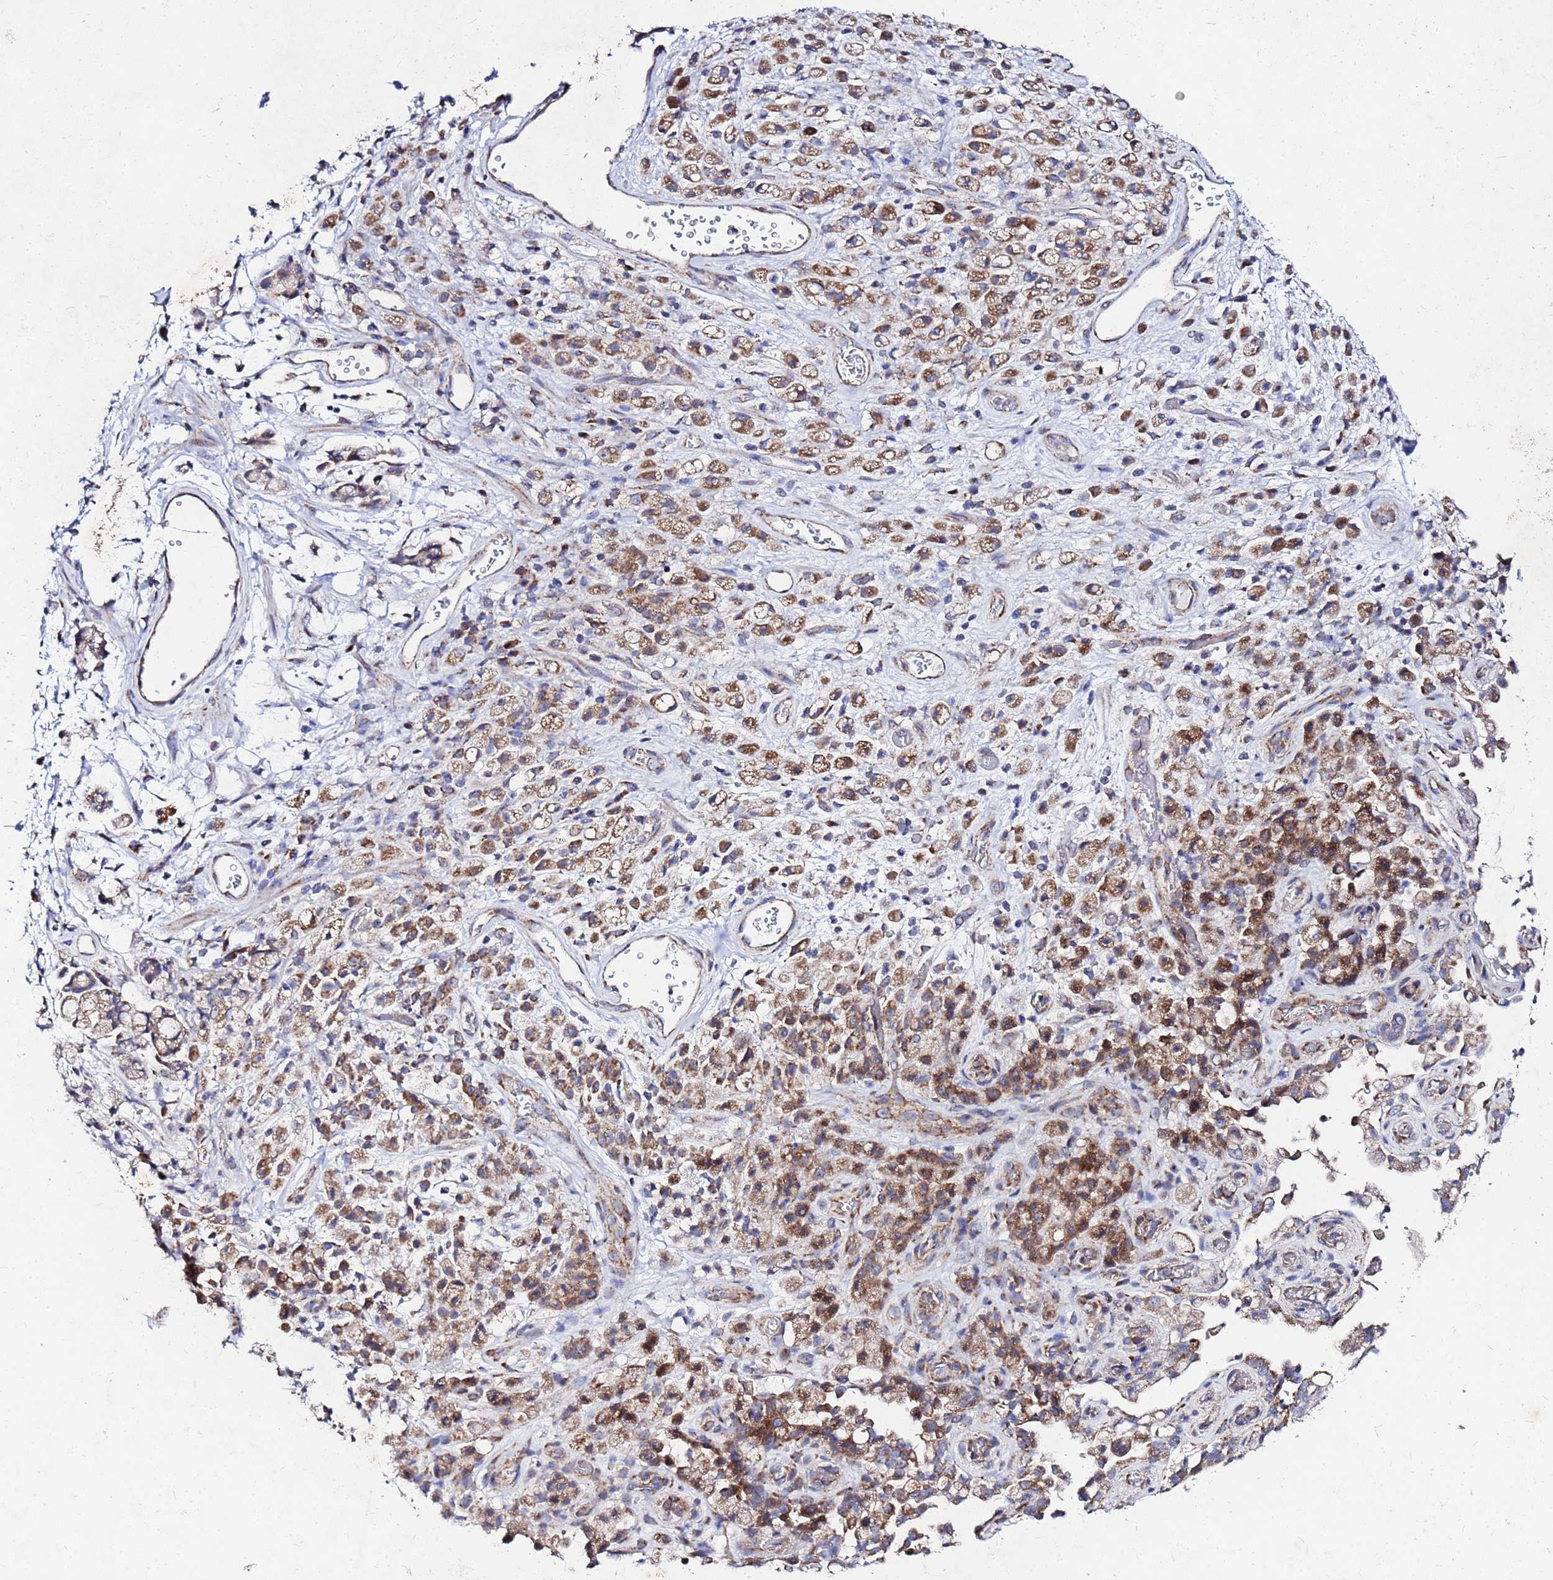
{"staining": {"intensity": "strong", "quantity": "25%-75%", "location": "cytoplasmic/membranous"}, "tissue": "stomach cancer", "cell_type": "Tumor cells", "image_type": "cancer", "snomed": [{"axis": "morphology", "description": "Adenocarcinoma, NOS"}, {"axis": "topography", "description": "Stomach"}], "caption": "Stomach cancer was stained to show a protein in brown. There is high levels of strong cytoplasmic/membranous staining in about 25%-75% of tumor cells. The staining was performed using DAB (3,3'-diaminobenzidine), with brown indicating positive protein expression. Nuclei are stained blue with hematoxylin.", "gene": "FAHD2A", "patient": {"sex": "female", "age": 60}}